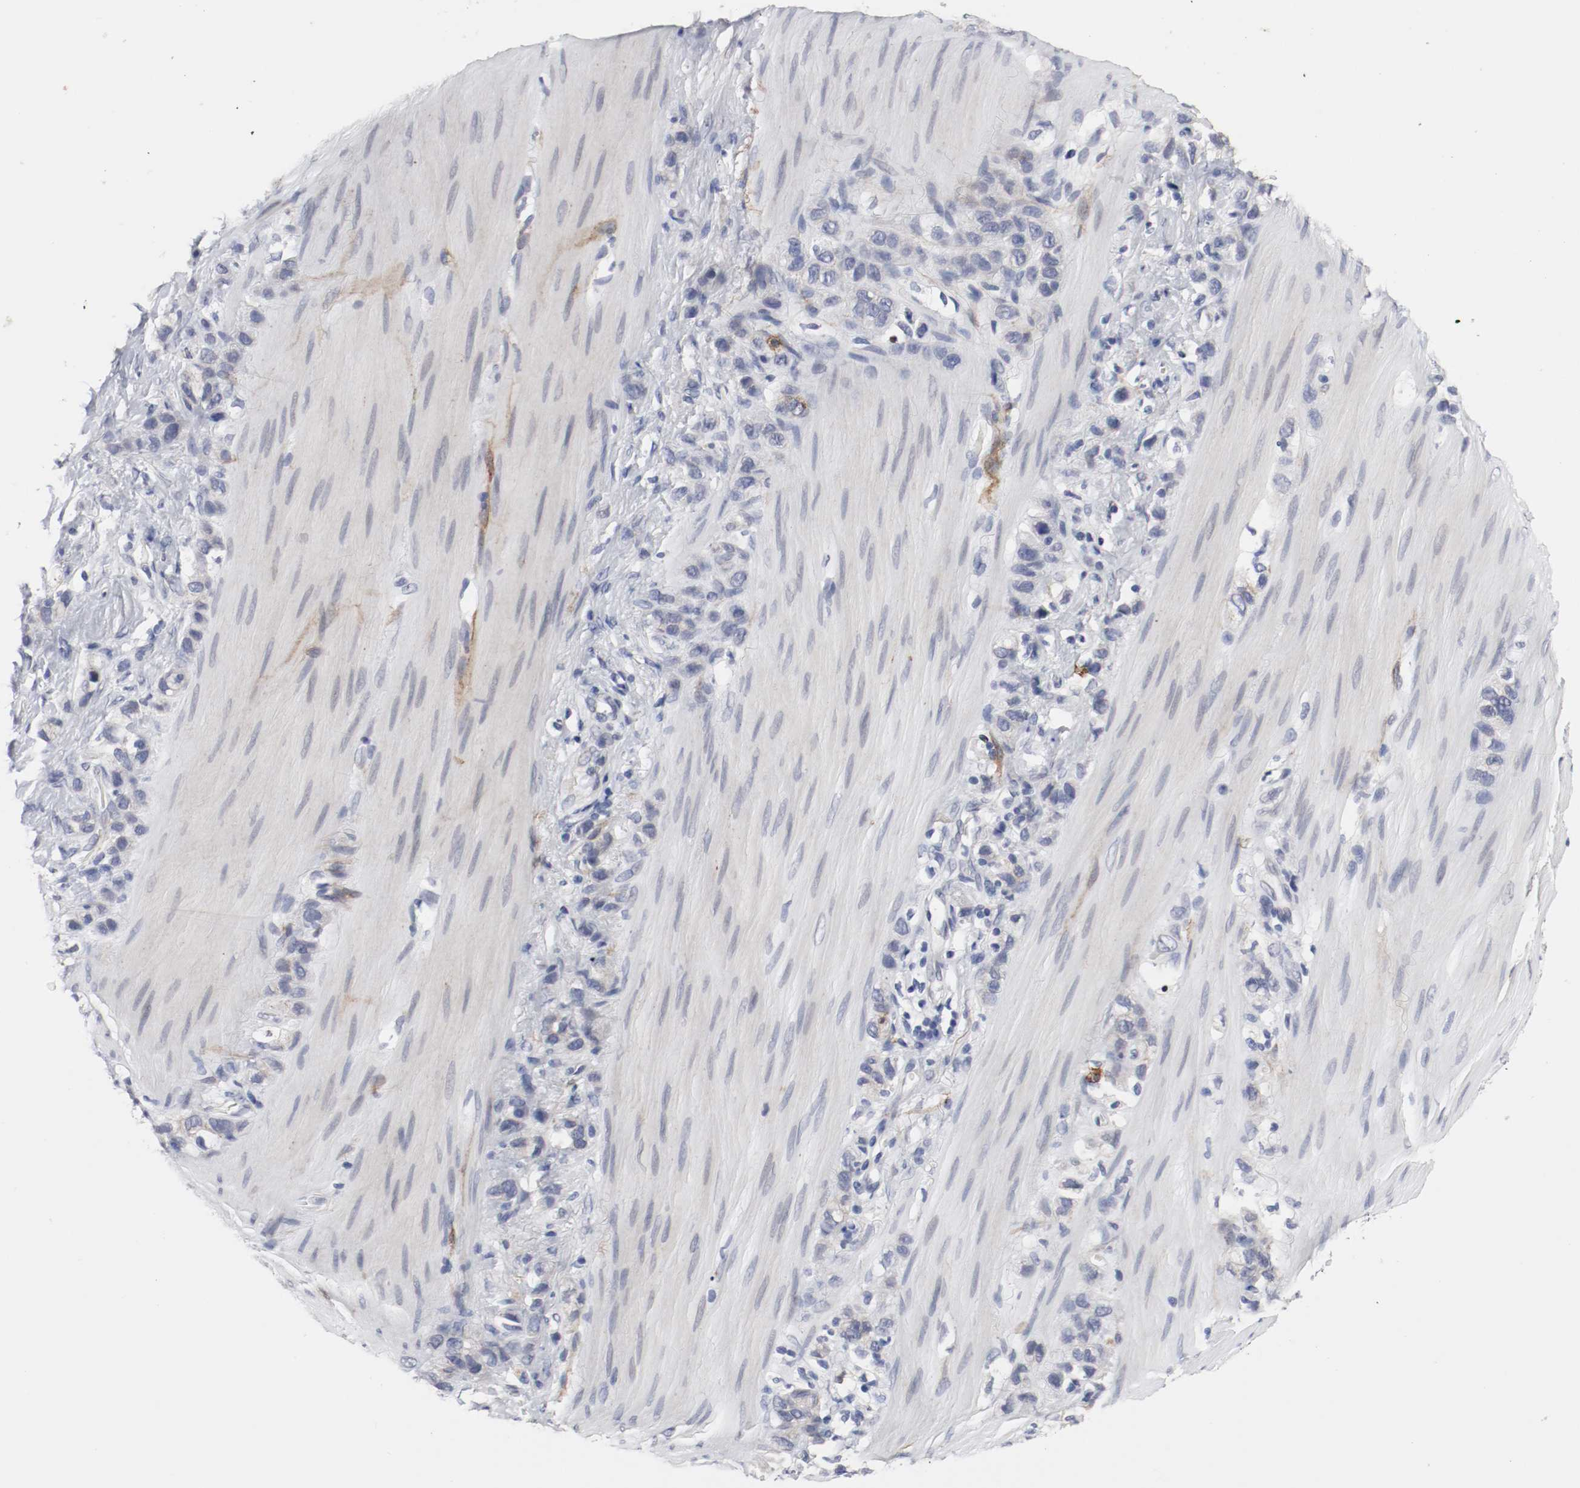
{"staining": {"intensity": "negative", "quantity": "none", "location": "none"}, "tissue": "stomach cancer", "cell_type": "Tumor cells", "image_type": "cancer", "snomed": [{"axis": "morphology", "description": "Normal tissue, NOS"}, {"axis": "morphology", "description": "Adenocarcinoma, NOS"}, {"axis": "morphology", "description": "Adenocarcinoma, High grade"}, {"axis": "topography", "description": "Stomach, upper"}, {"axis": "topography", "description": "Stomach"}], "caption": "The histopathology image shows no staining of tumor cells in stomach cancer (adenocarcinoma).", "gene": "KIT", "patient": {"sex": "female", "age": 65}}